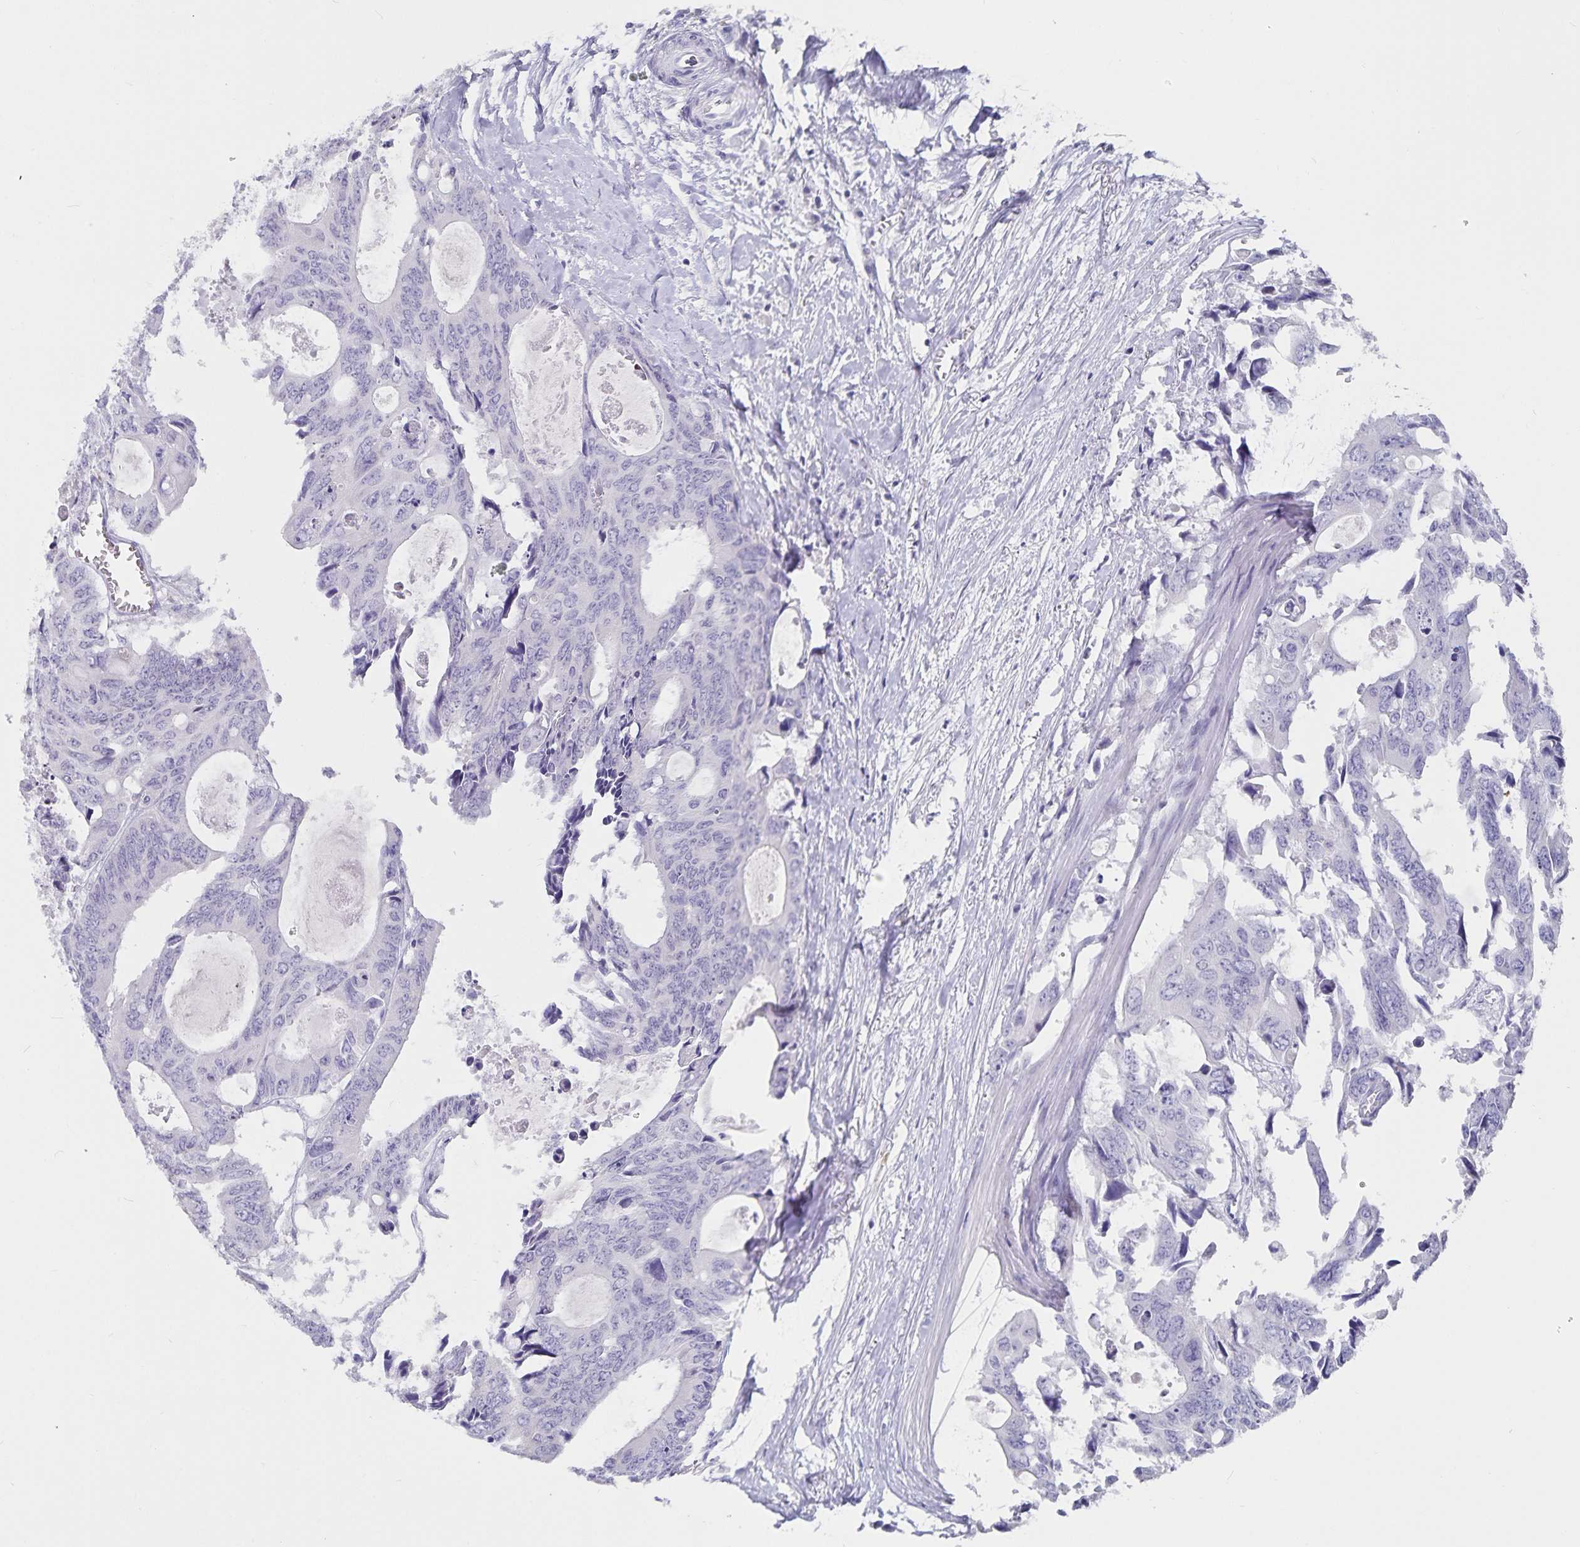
{"staining": {"intensity": "negative", "quantity": "none", "location": "none"}, "tissue": "colorectal cancer", "cell_type": "Tumor cells", "image_type": "cancer", "snomed": [{"axis": "morphology", "description": "Adenocarcinoma, NOS"}, {"axis": "topography", "description": "Rectum"}], "caption": "Tumor cells show no significant expression in colorectal cancer. (Immunohistochemistry, brightfield microscopy, high magnification).", "gene": "PLAC1", "patient": {"sex": "male", "age": 76}}